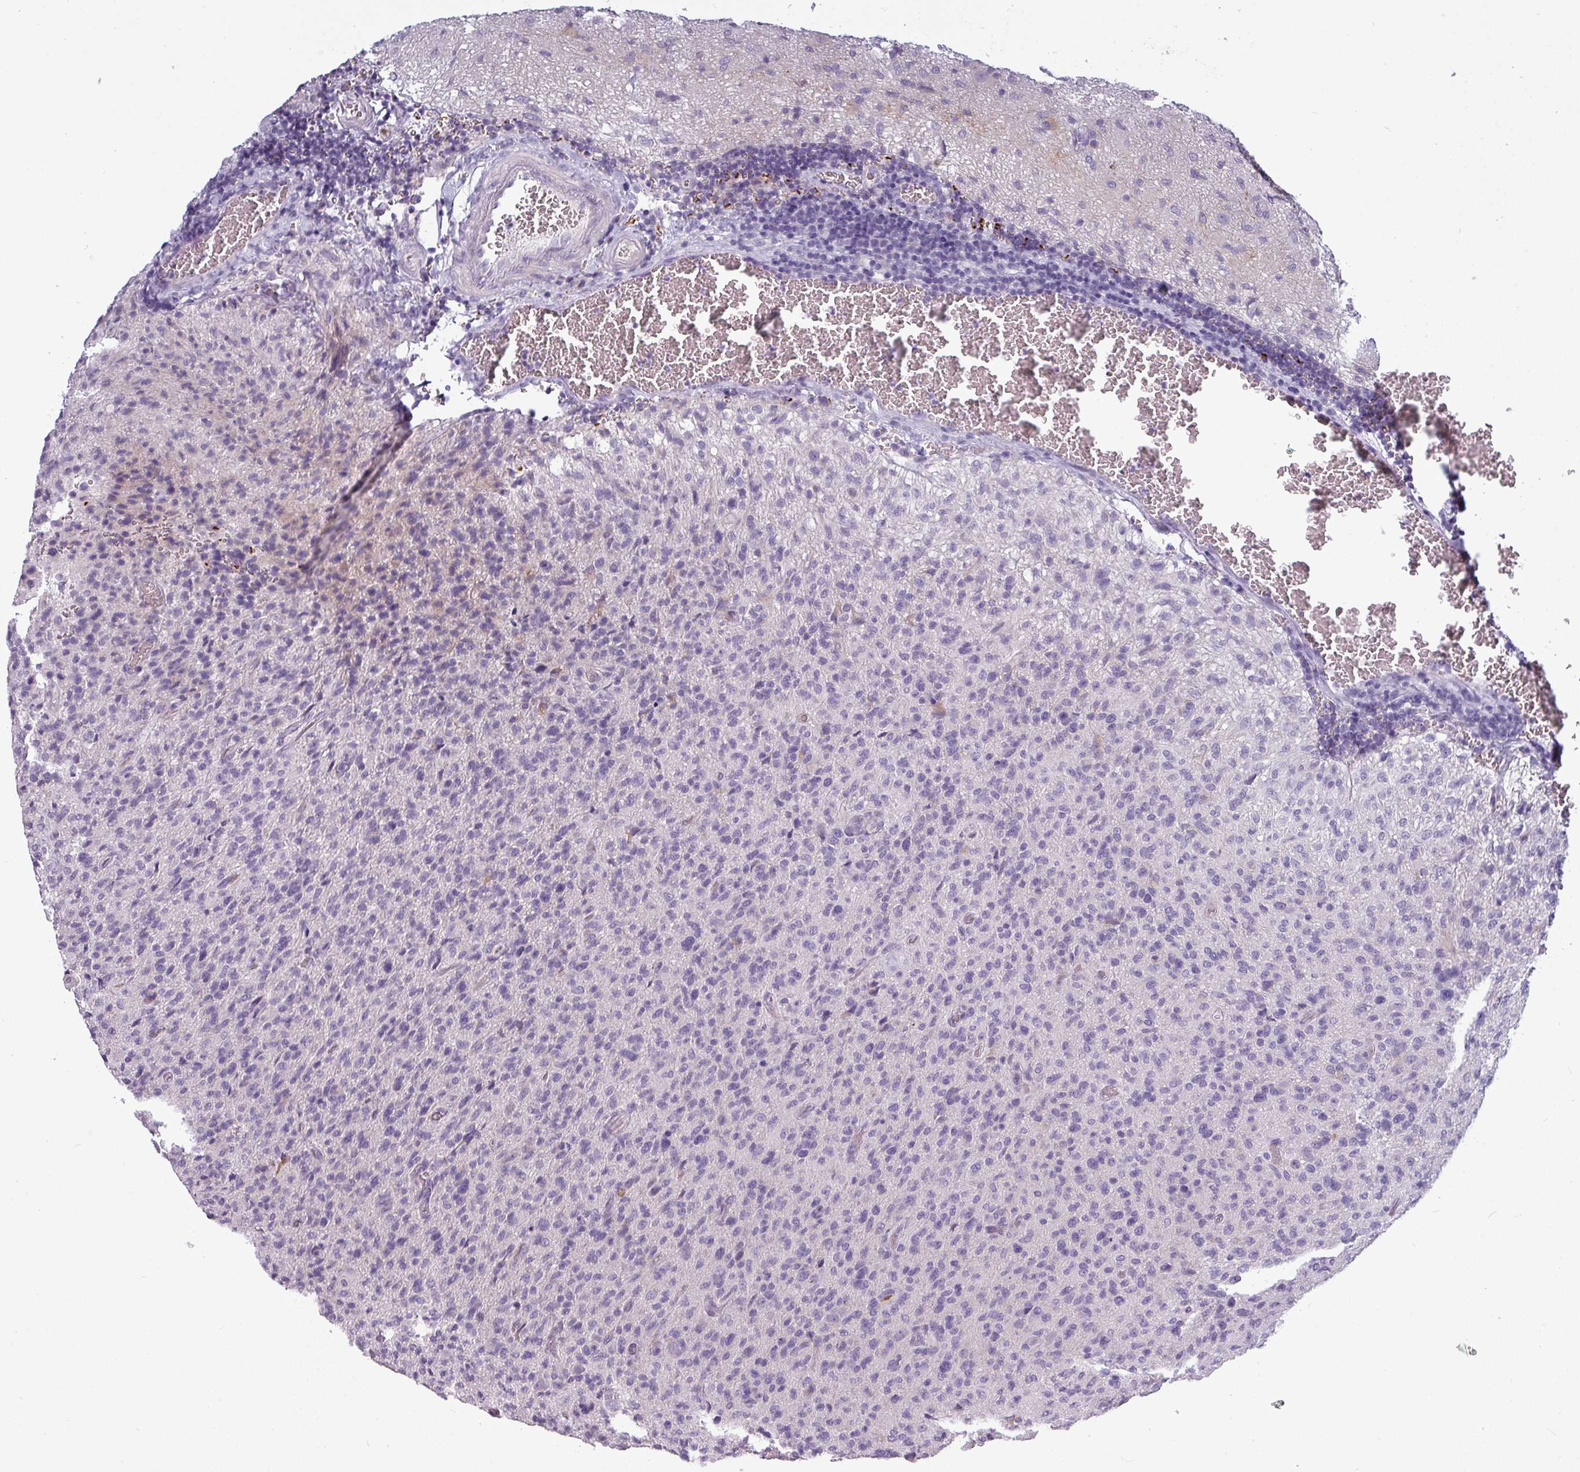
{"staining": {"intensity": "negative", "quantity": "none", "location": "none"}, "tissue": "glioma", "cell_type": "Tumor cells", "image_type": "cancer", "snomed": [{"axis": "morphology", "description": "Glioma, malignant, High grade"}, {"axis": "topography", "description": "Brain"}], "caption": "Tumor cells are negative for brown protein staining in malignant glioma (high-grade).", "gene": "SLC26A9", "patient": {"sex": "female", "age": 57}}